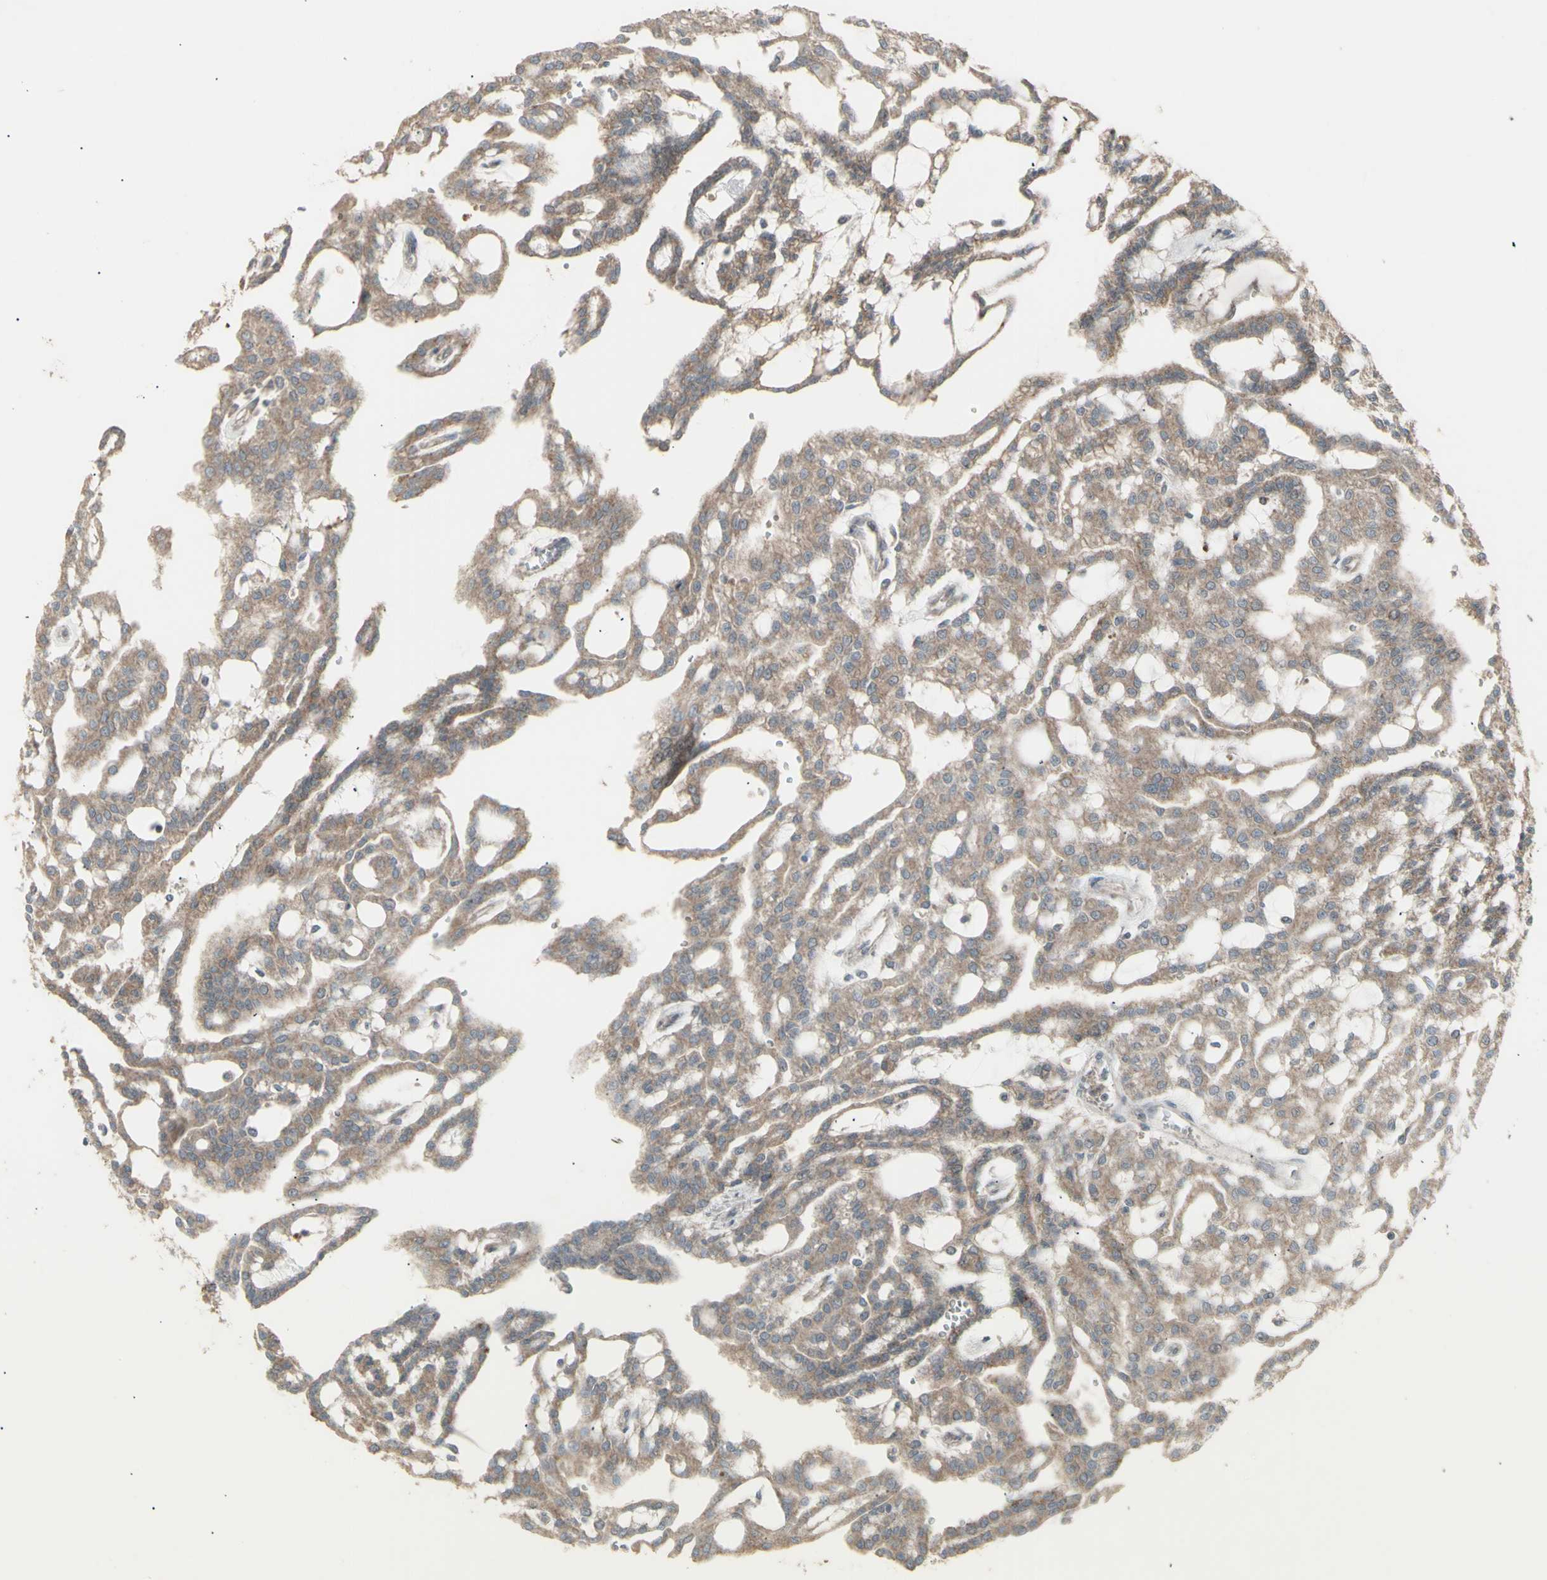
{"staining": {"intensity": "moderate", "quantity": ">75%", "location": "cytoplasmic/membranous"}, "tissue": "renal cancer", "cell_type": "Tumor cells", "image_type": "cancer", "snomed": [{"axis": "morphology", "description": "Adenocarcinoma, NOS"}, {"axis": "topography", "description": "Kidney"}], "caption": "Protein staining demonstrates moderate cytoplasmic/membranous staining in about >75% of tumor cells in renal cancer (adenocarcinoma).", "gene": "RNASEL", "patient": {"sex": "male", "age": 63}}